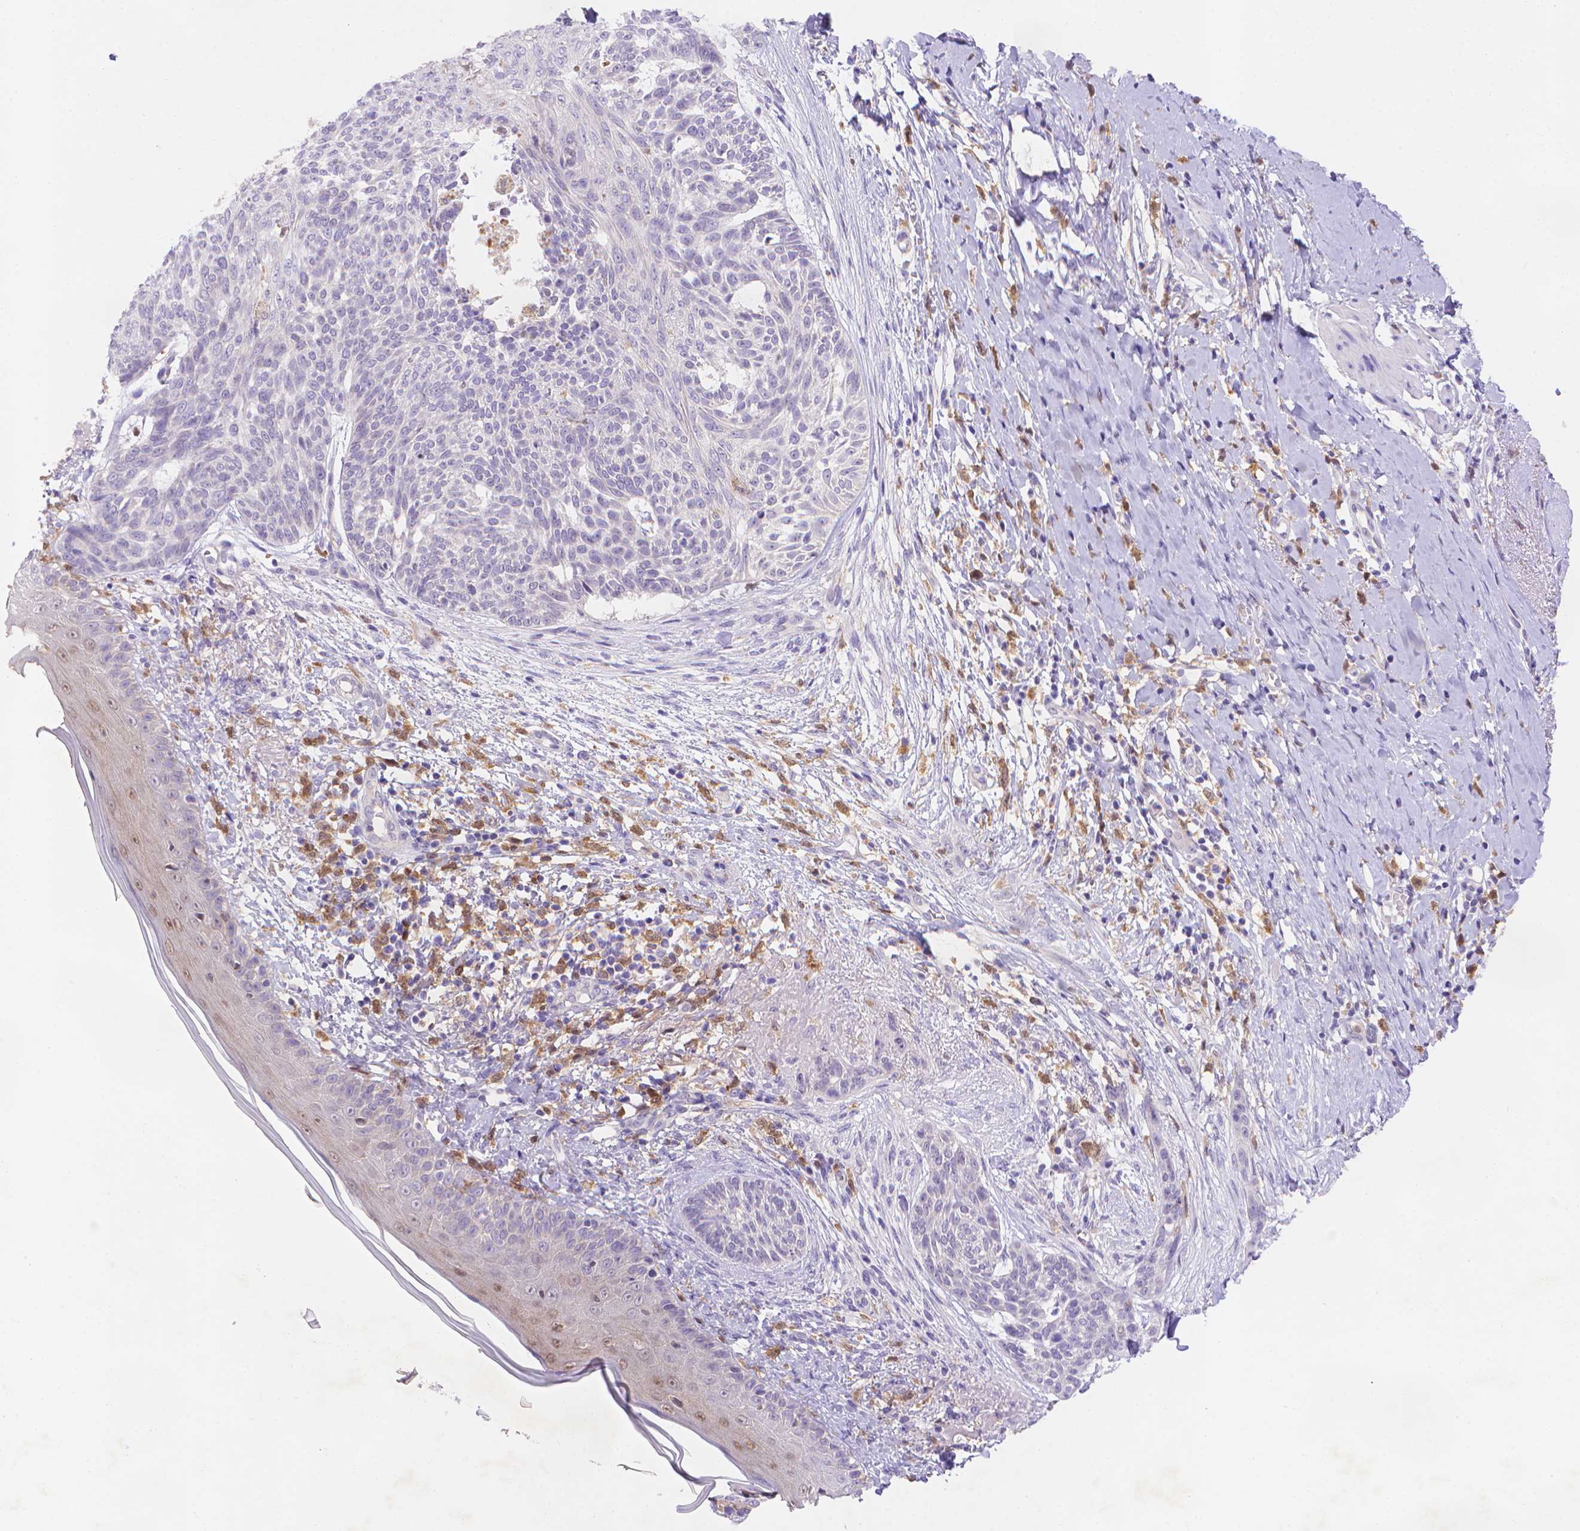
{"staining": {"intensity": "negative", "quantity": "none", "location": "none"}, "tissue": "skin cancer", "cell_type": "Tumor cells", "image_type": "cancer", "snomed": [{"axis": "morphology", "description": "Normal tissue, NOS"}, {"axis": "morphology", "description": "Basal cell carcinoma"}, {"axis": "topography", "description": "Skin"}], "caption": "An immunohistochemistry (IHC) histopathology image of skin basal cell carcinoma is shown. There is no staining in tumor cells of skin basal cell carcinoma.", "gene": "FGD2", "patient": {"sex": "male", "age": 84}}